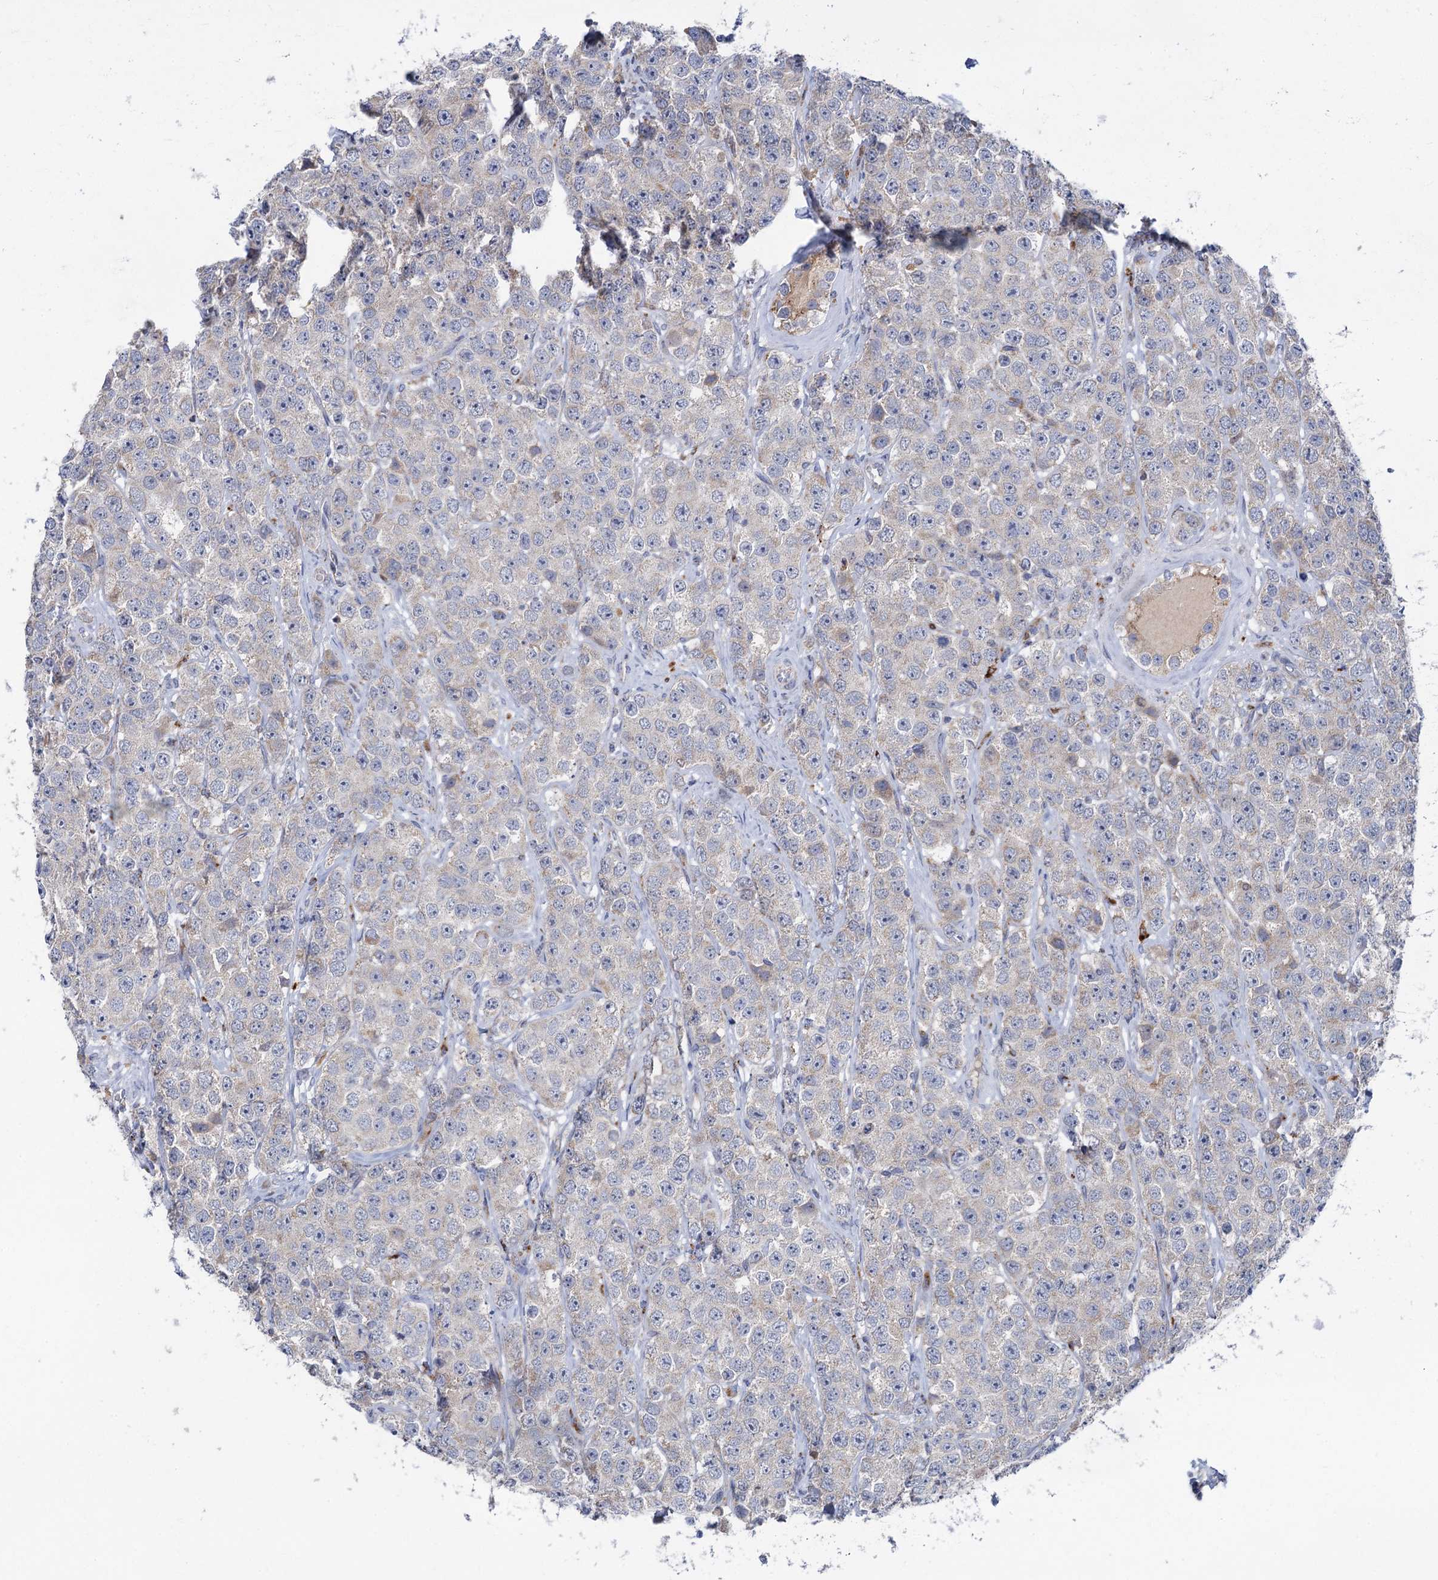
{"staining": {"intensity": "negative", "quantity": "none", "location": "none"}, "tissue": "testis cancer", "cell_type": "Tumor cells", "image_type": "cancer", "snomed": [{"axis": "morphology", "description": "Seminoma, NOS"}, {"axis": "topography", "description": "Testis"}], "caption": "The immunohistochemistry (IHC) image has no significant staining in tumor cells of seminoma (testis) tissue.", "gene": "ANKS3", "patient": {"sex": "male", "age": 28}}